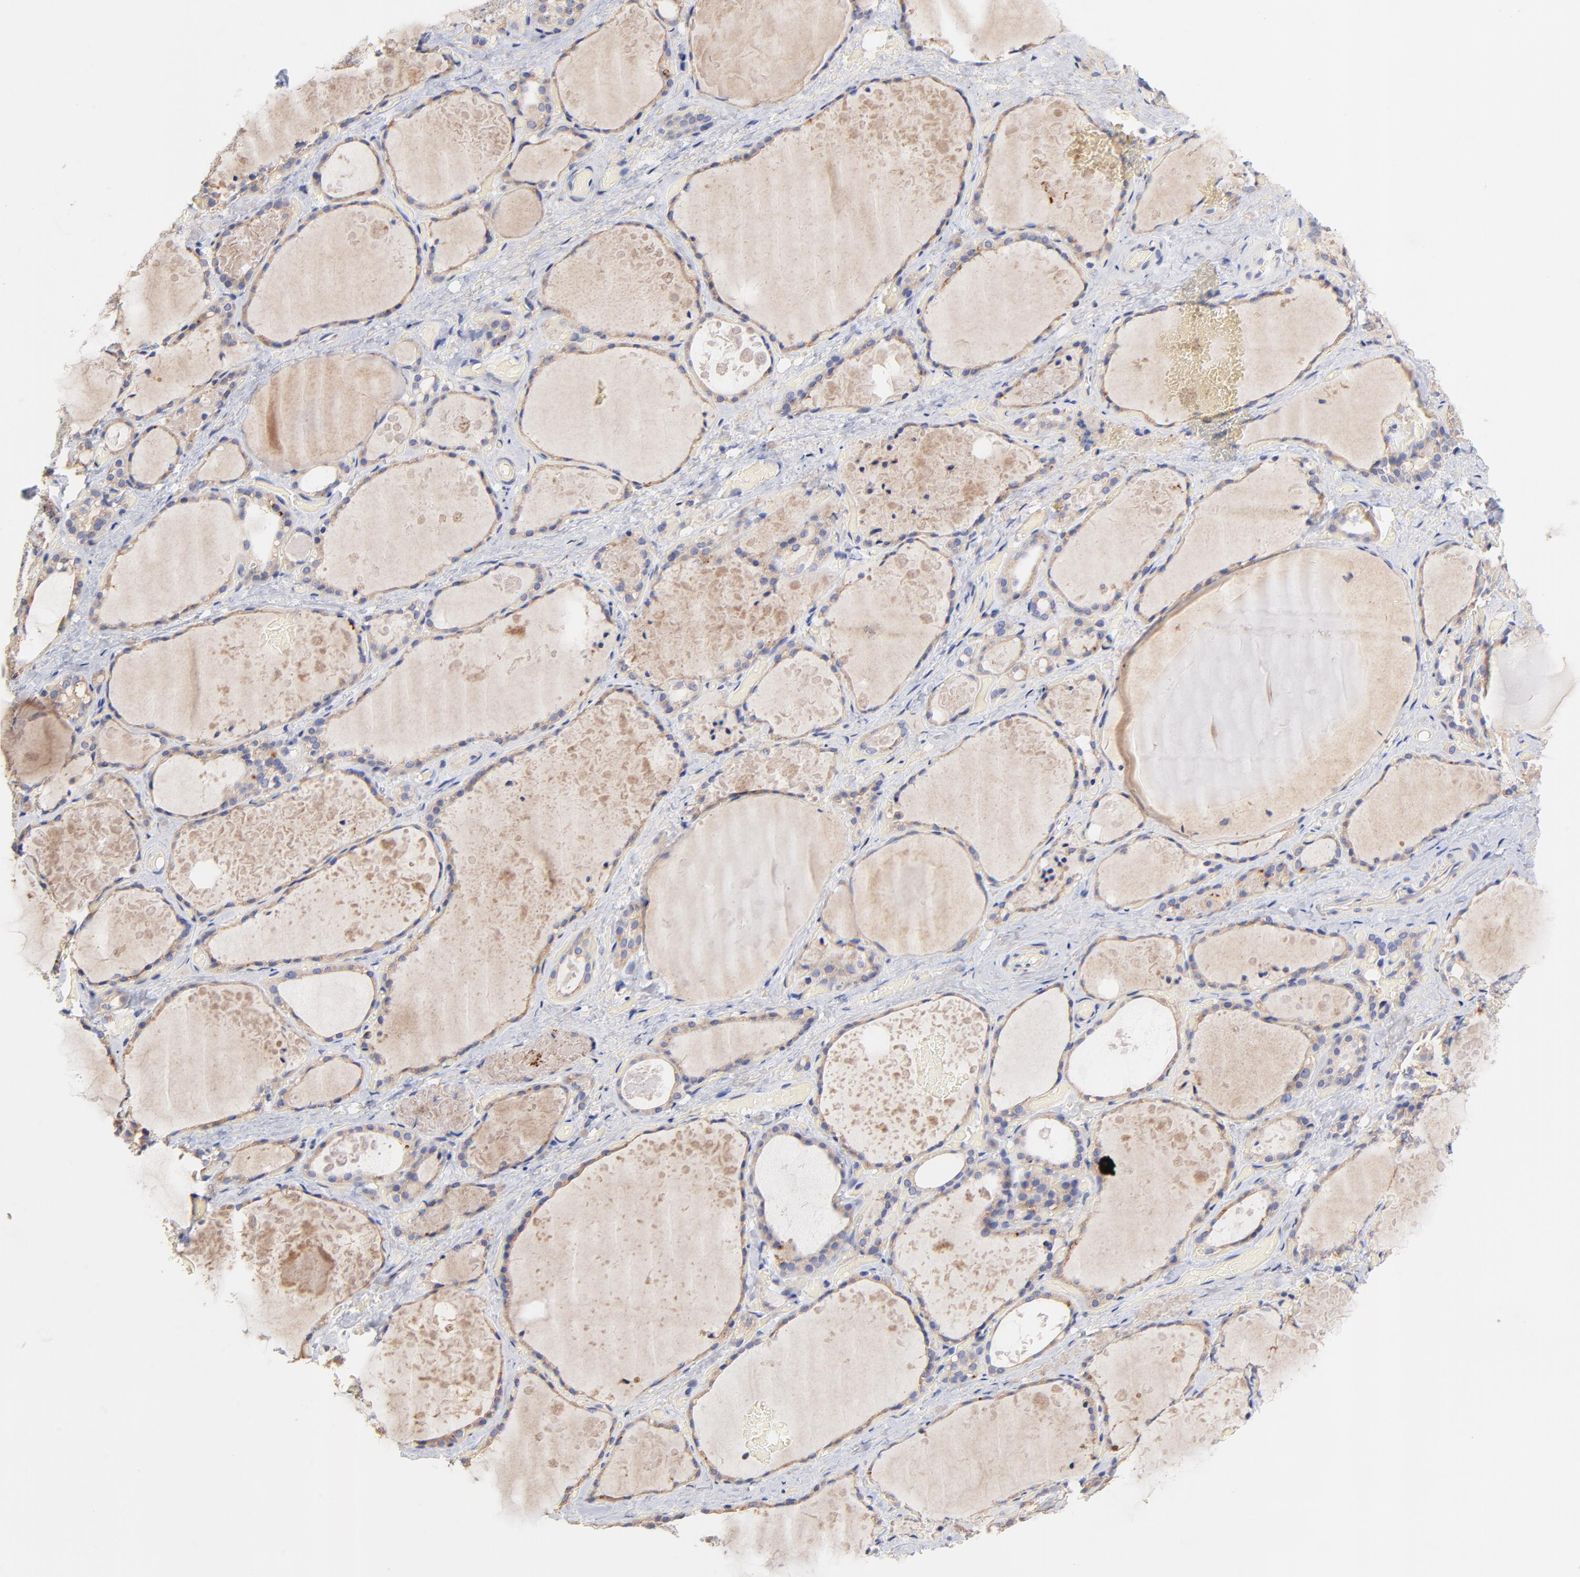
{"staining": {"intensity": "moderate", "quantity": ">75%", "location": "cytoplasmic/membranous"}, "tissue": "thyroid gland", "cell_type": "Glandular cells", "image_type": "normal", "snomed": [{"axis": "morphology", "description": "Normal tissue, NOS"}, {"axis": "topography", "description": "Thyroid gland"}], "caption": "This micrograph shows IHC staining of normal human thyroid gland, with medium moderate cytoplasmic/membranous expression in approximately >75% of glandular cells.", "gene": "HS3ST1", "patient": {"sex": "male", "age": 61}}